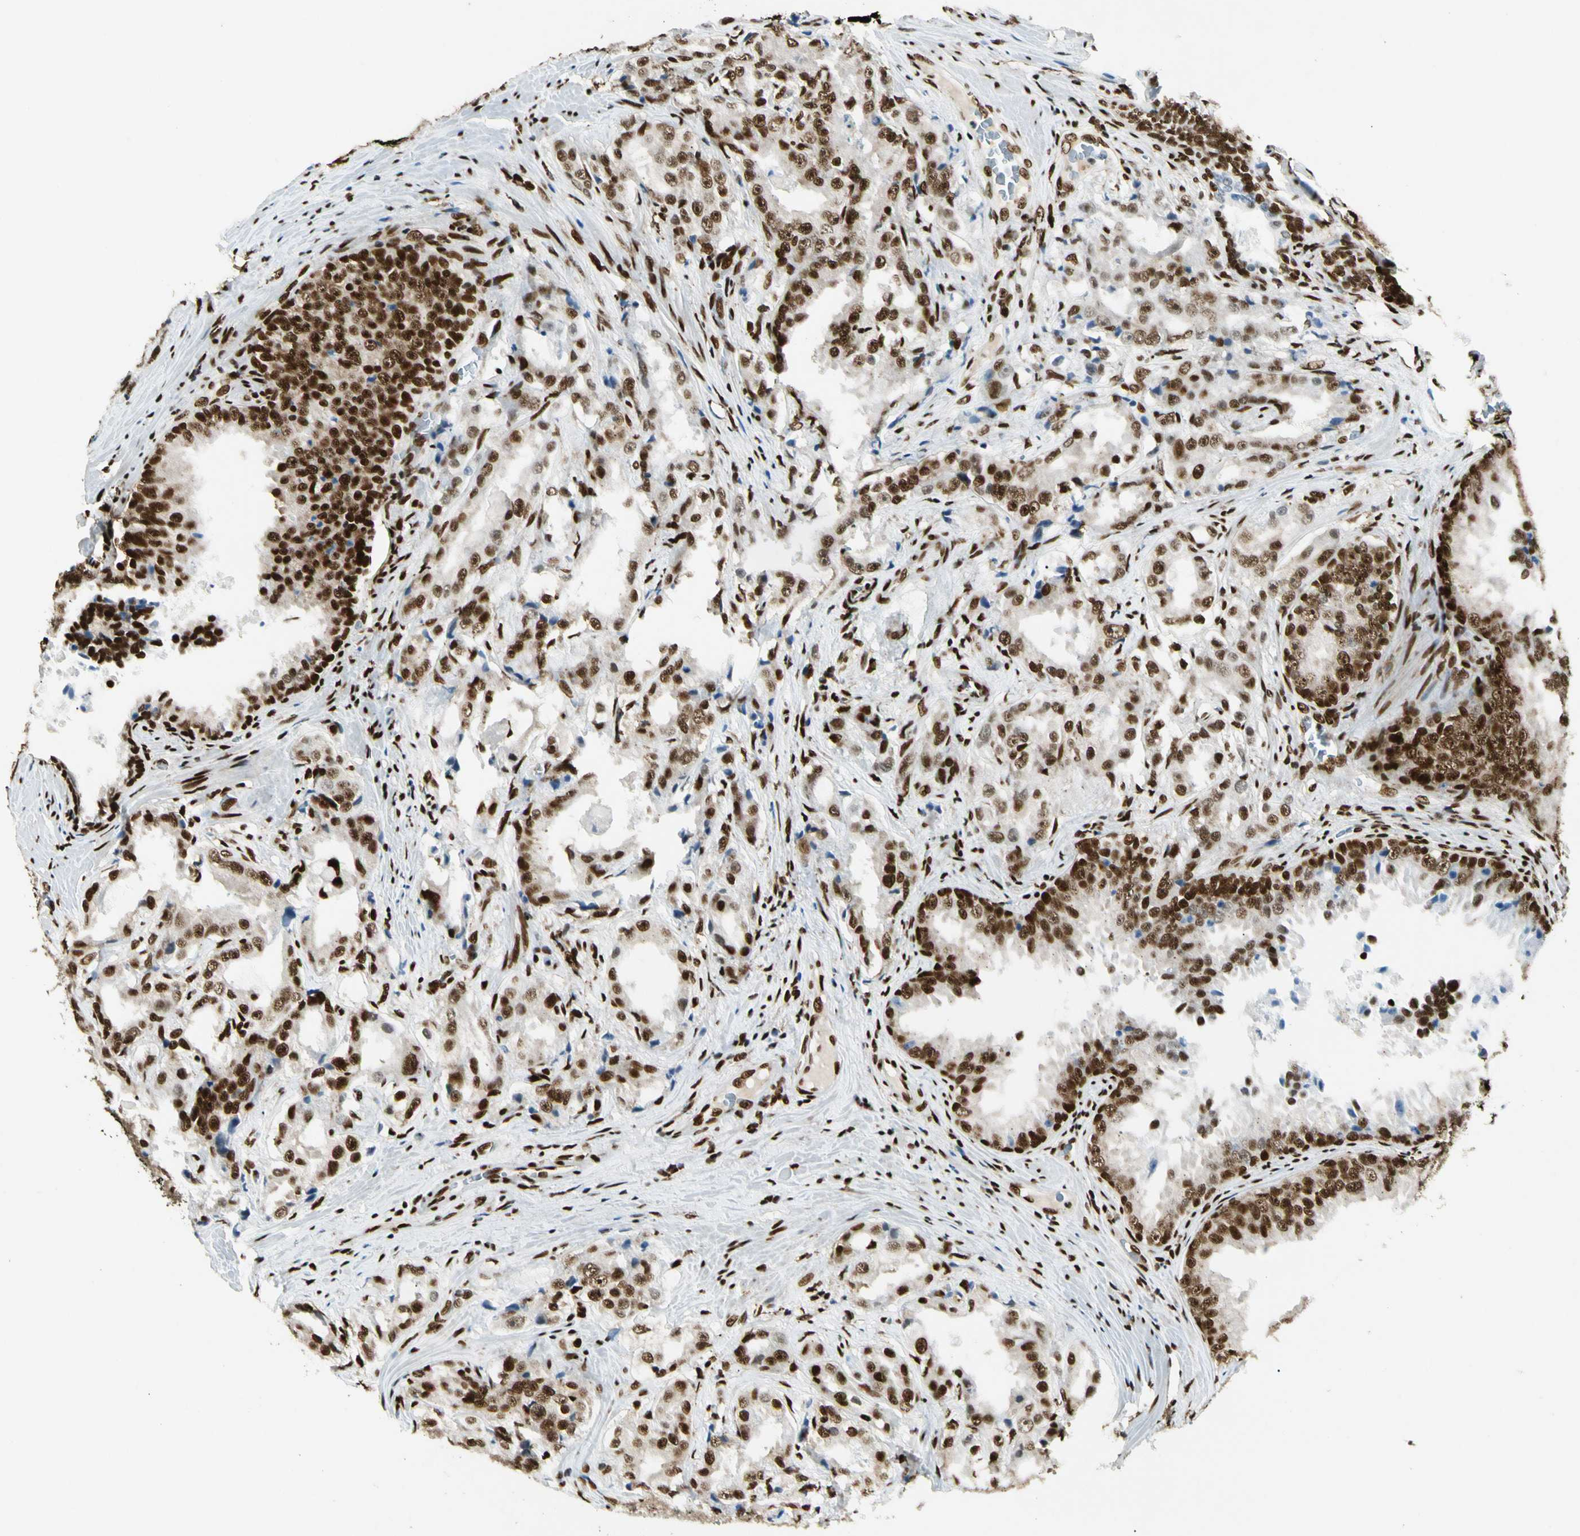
{"staining": {"intensity": "strong", "quantity": ">75%", "location": "nuclear"}, "tissue": "prostate cancer", "cell_type": "Tumor cells", "image_type": "cancer", "snomed": [{"axis": "morphology", "description": "Adenocarcinoma, High grade"}, {"axis": "topography", "description": "Prostate"}], "caption": "Protein staining of high-grade adenocarcinoma (prostate) tissue reveals strong nuclear positivity in approximately >75% of tumor cells.", "gene": "FUS", "patient": {"sex": "male", "age": 73}}